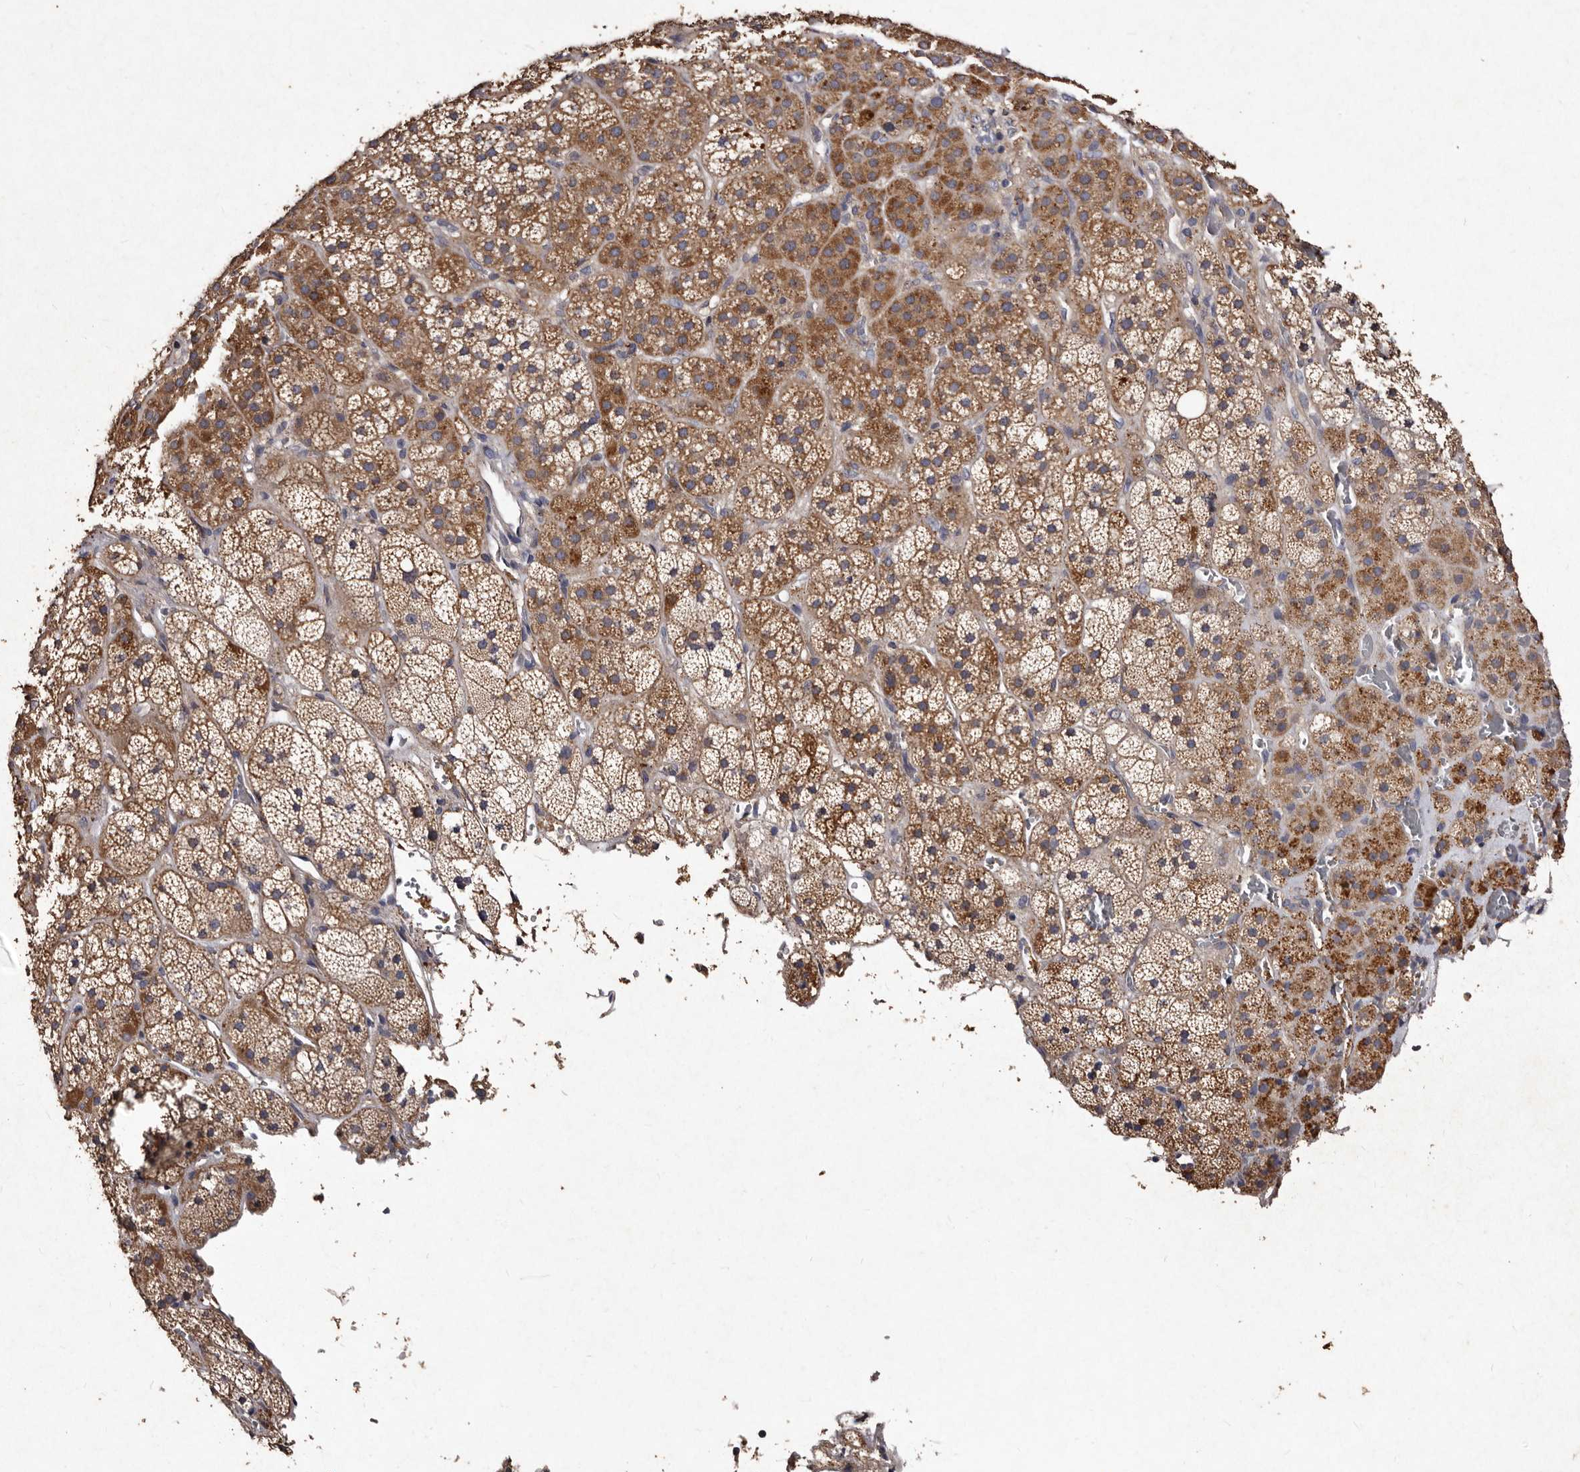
{"staining": {"intensity": "moderate", "quantity": ">75%", "location": "cytoplasmic/membranous"}, "tissue": "adrenal gland", "cell_type": "Glandular cells", "image_type": "normal", "snomed": [{"axis": "morphology", "description": "Normal tissue, NOS"}, {"axis": "topography", "description": "Adrenal gland"}], "caption": "Immunohistochemistry micrograph of normal adrenal gland stained for a protein (brown), which displays medium levels of moderate cytoplasmic/membranous expression in about >75% of glandular cells.", "gene": "TFB1M", "patient": {"sex": "male", "age": 57}}